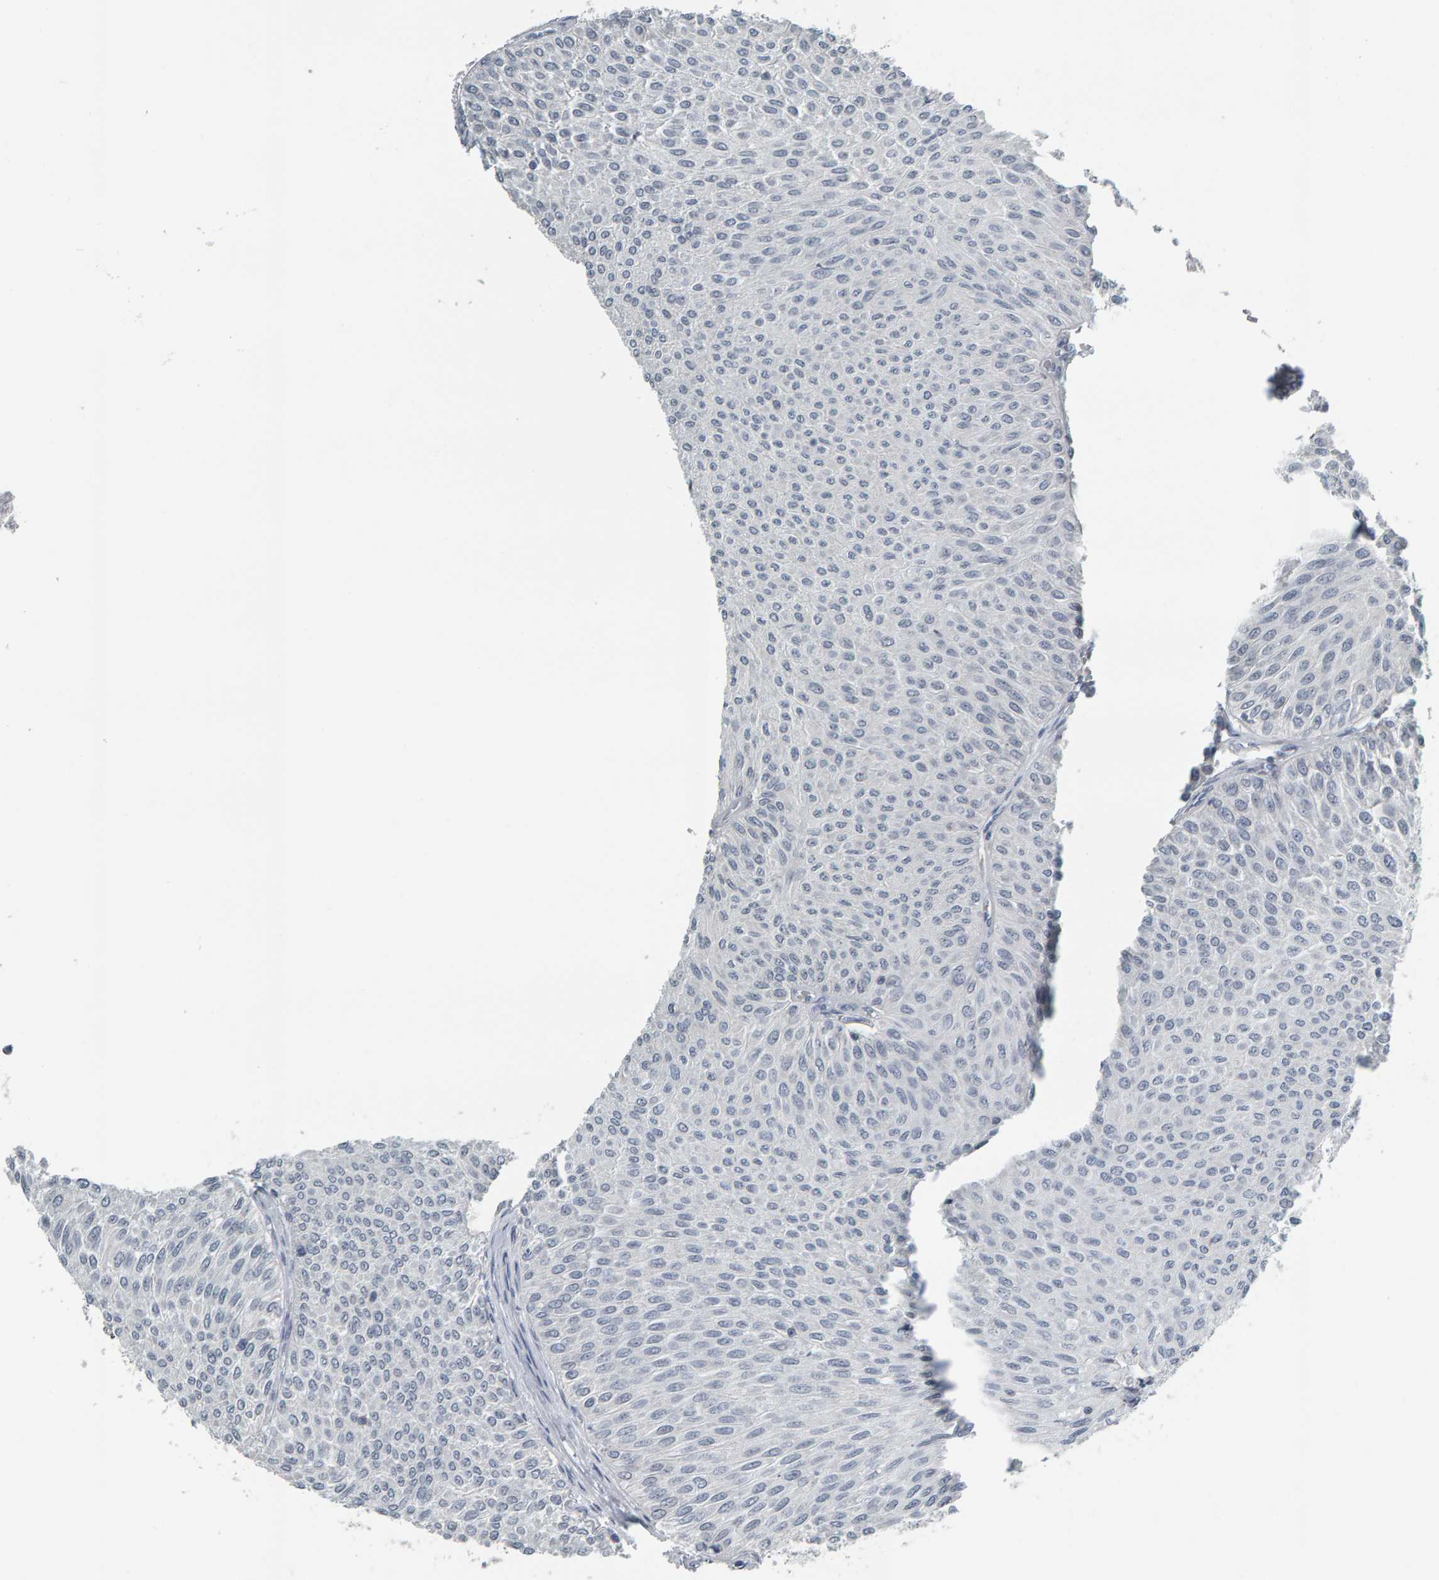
{"staining": {"intensity": "negative", "quantity": "none", "location": "none"}, "tissue": "urothelial cancer", "cell_type": "Tumor cells", "image_type": "cancer", "snomed": [{"axis": "morphology", "description": "Urothelial carcinoma, Low grade"}, {"axis": "topography", "description": "Urinary bladder"}], "caption": "IHC image of neoplastic tissue: human urothelial cancer stained with DAB (3,3'-diaminobenzidine) reveals no significant protein expression in tumor cells.", "gene": "PYY", "patient": {"sex": "male", "age": 78}}